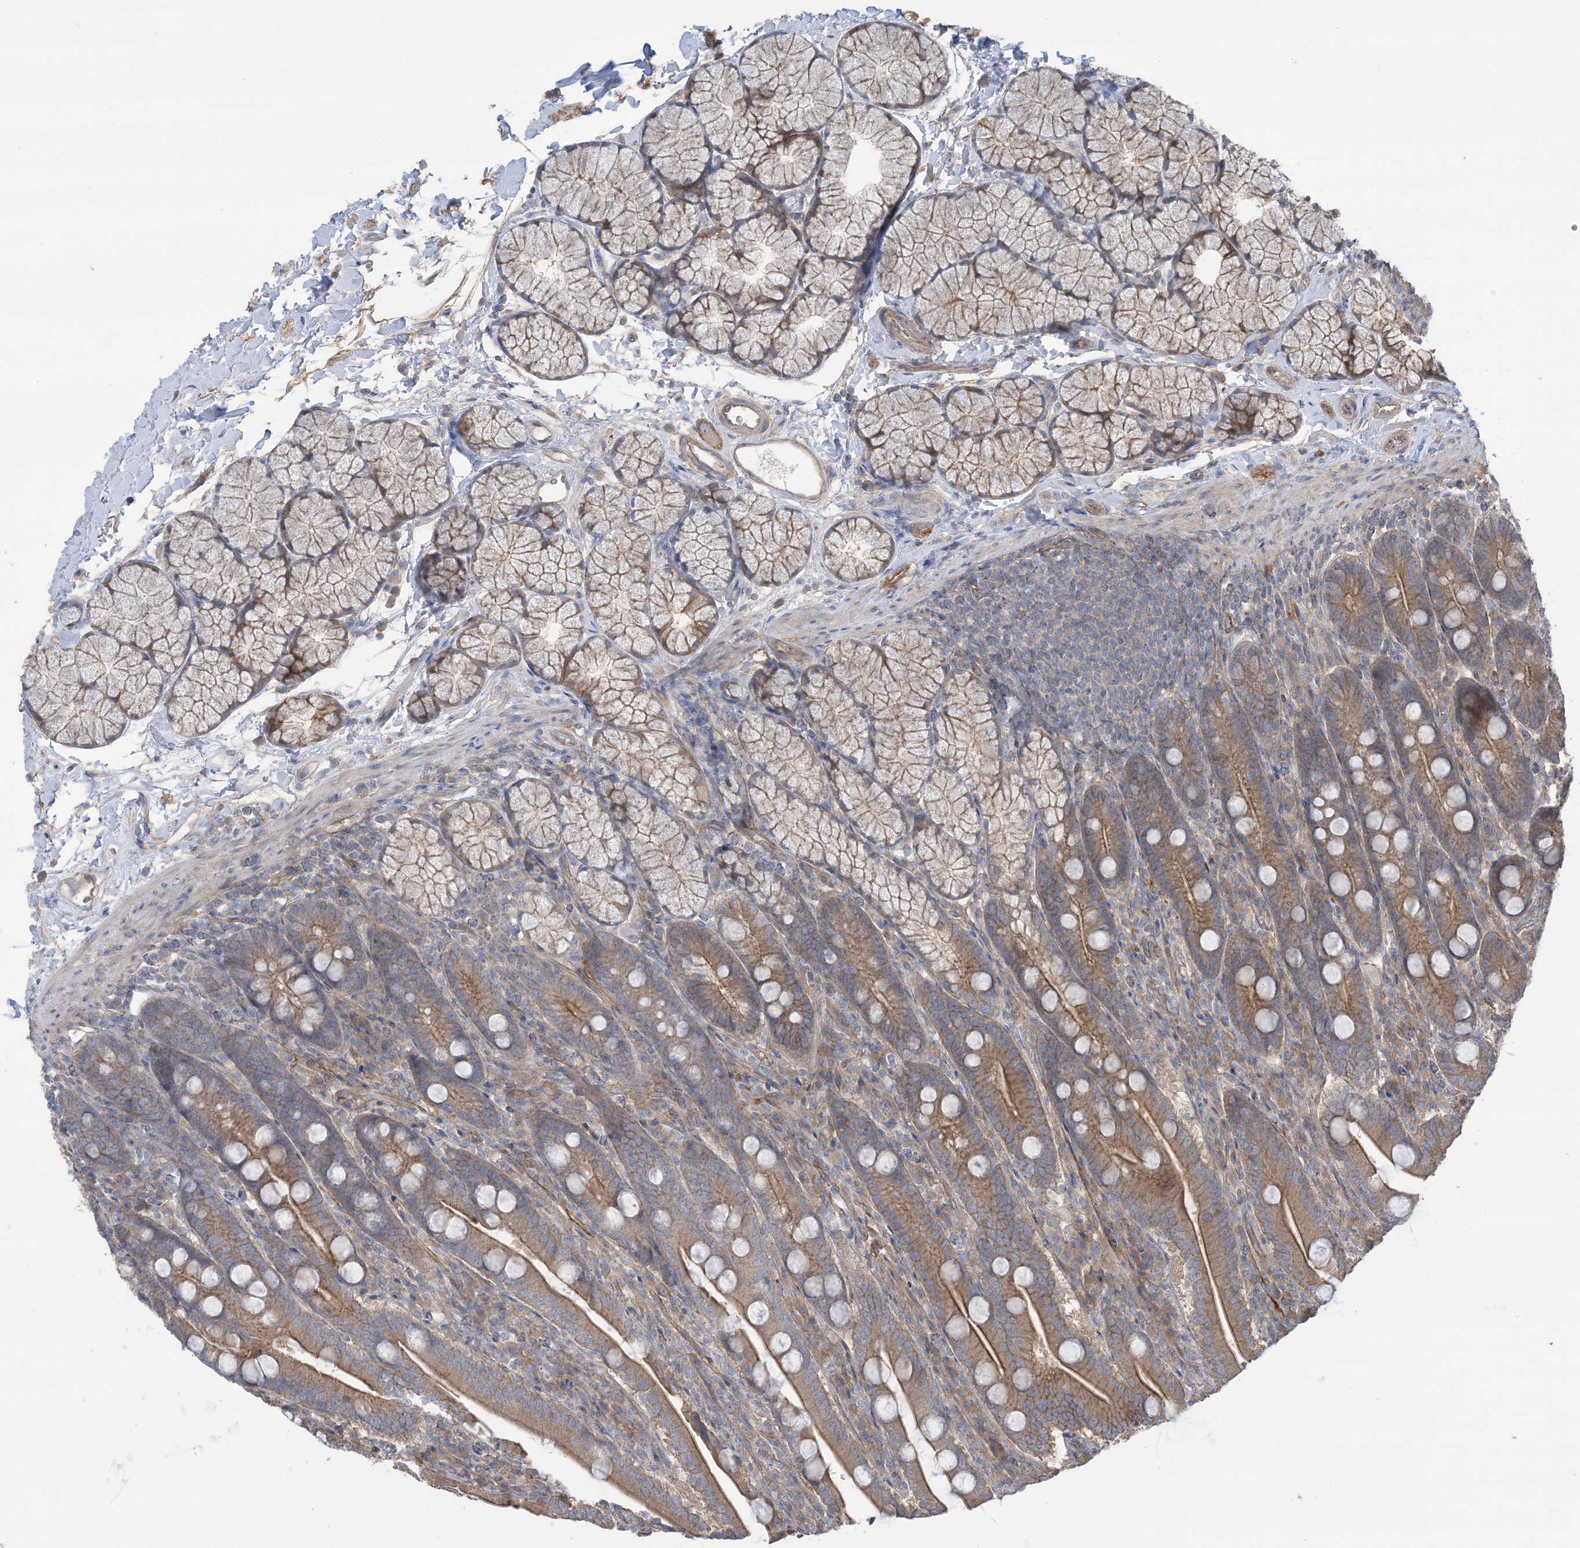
{"staining": {"intensity": "moderate", "quantity": ">75%", "location": "cytoplasmic/membranous"}, "tissue": "duodenum", "cell_type": "Glandular cells", "image_type": "normal", "snomed": [{"axis": "morphology", "description": "Normal tissue, NOS"}, {"axis": "topography", "description": "Duodenum"}], "caption": "About >75% of glandular cells in benign human duodenum reveal moderate cytoplasmic/membranous protein staining as visualized by brown immunohistochemical staining.", "gene": "CCNY", "patient": {"sex": "male", "age": 35}}